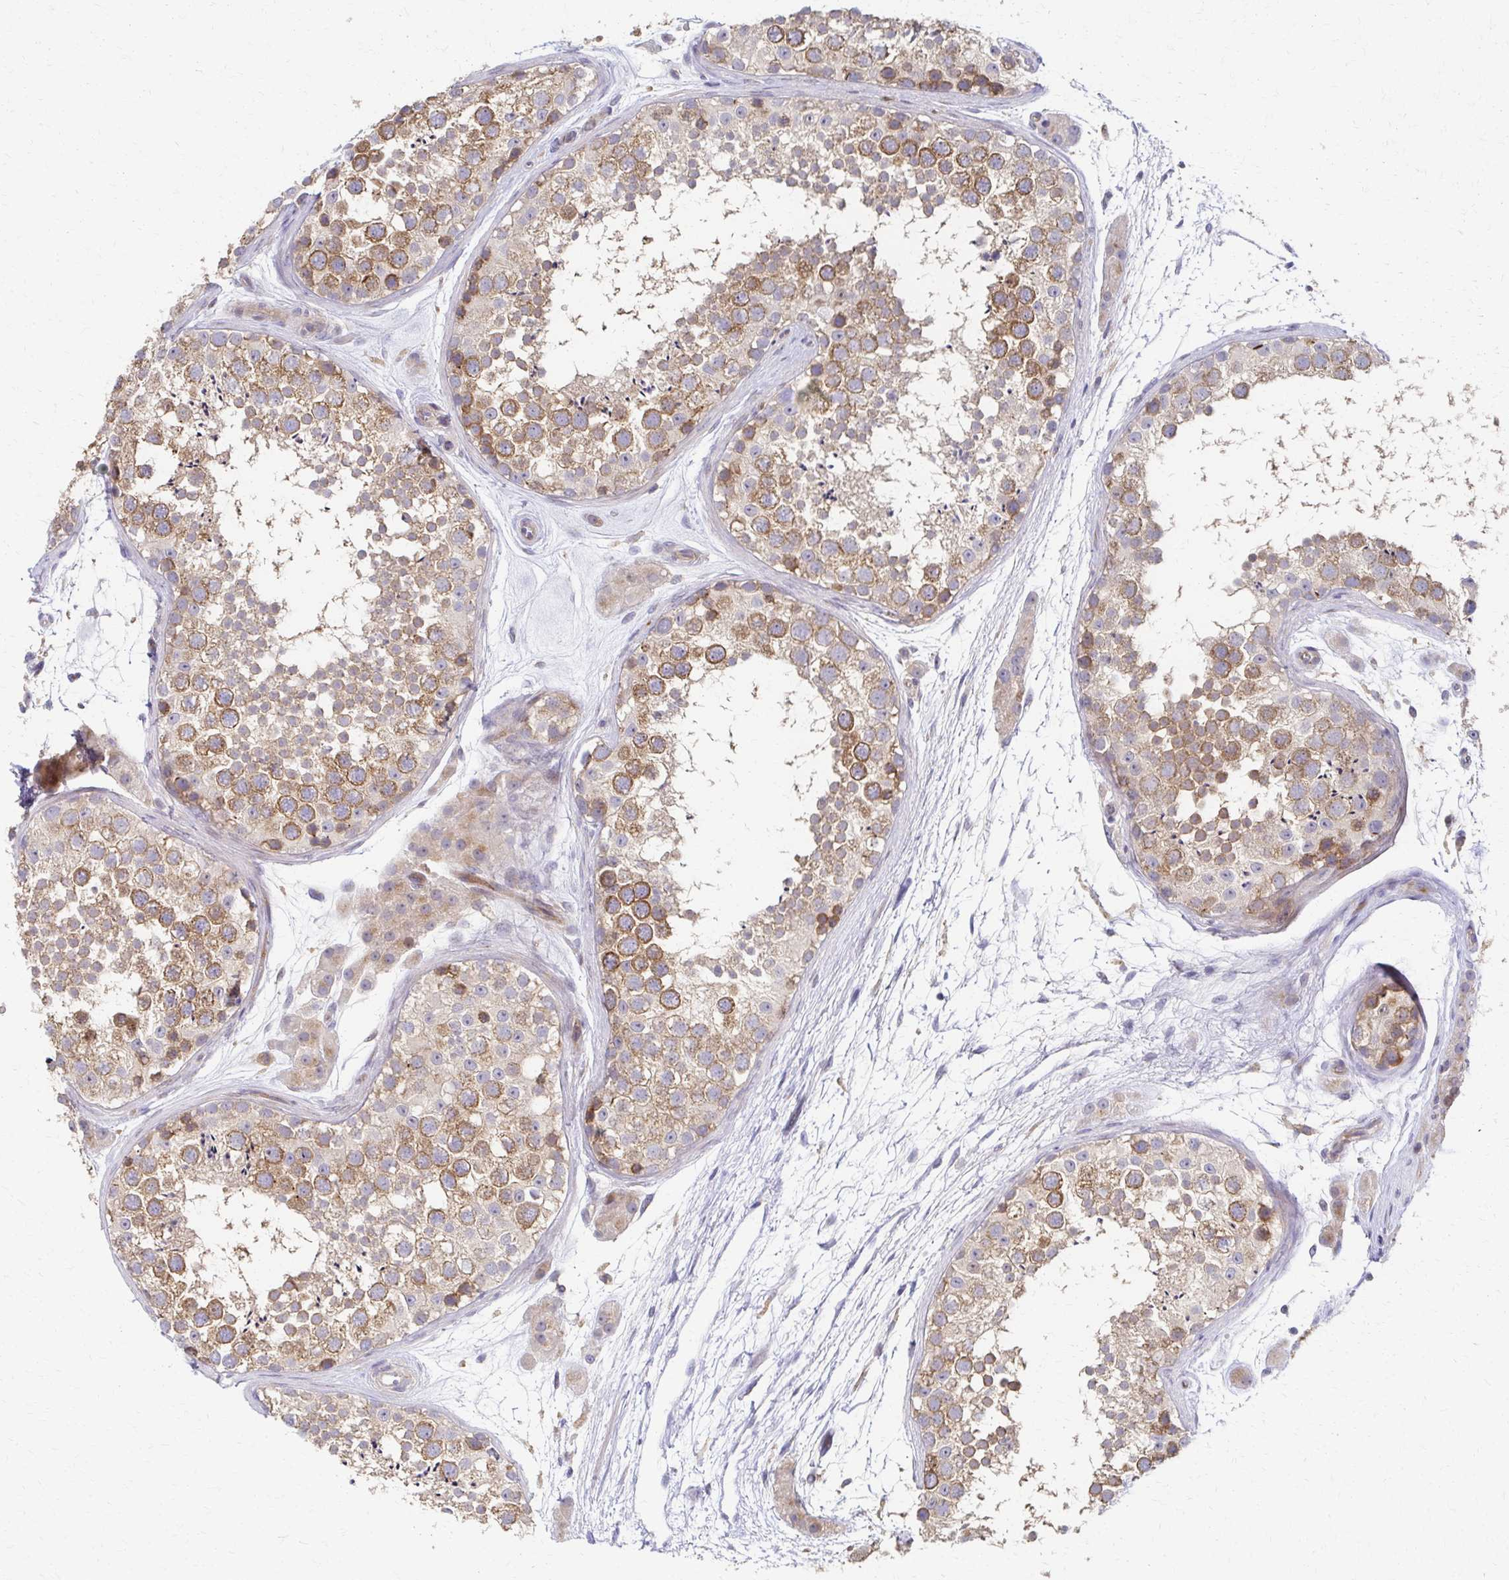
{"staining": {"intensity": "moderate", "quantity": ">75%", "location": "cytoplasmic/membranous"}, "tissue": "testis", "cell_type": "Cells in seminiferous ducts", "image_type": "normal", "snomed": [{"axis": "morphology", "description": "Normal tissue, NOS"}, {"axis": "topography", "description": "Testis"}], "caption": "IHC photomicrograph of benign testis: testis stained using immunohistochemistry reveals medium levels of moderate protein expression localized specifically in the cytoplasmic/membranous of cells in seminiferous ducts, appearing as a cytoplasmic/membranous brown color.", "gene": "SKA2", "patient": {"sex": "male", "age": 41}}